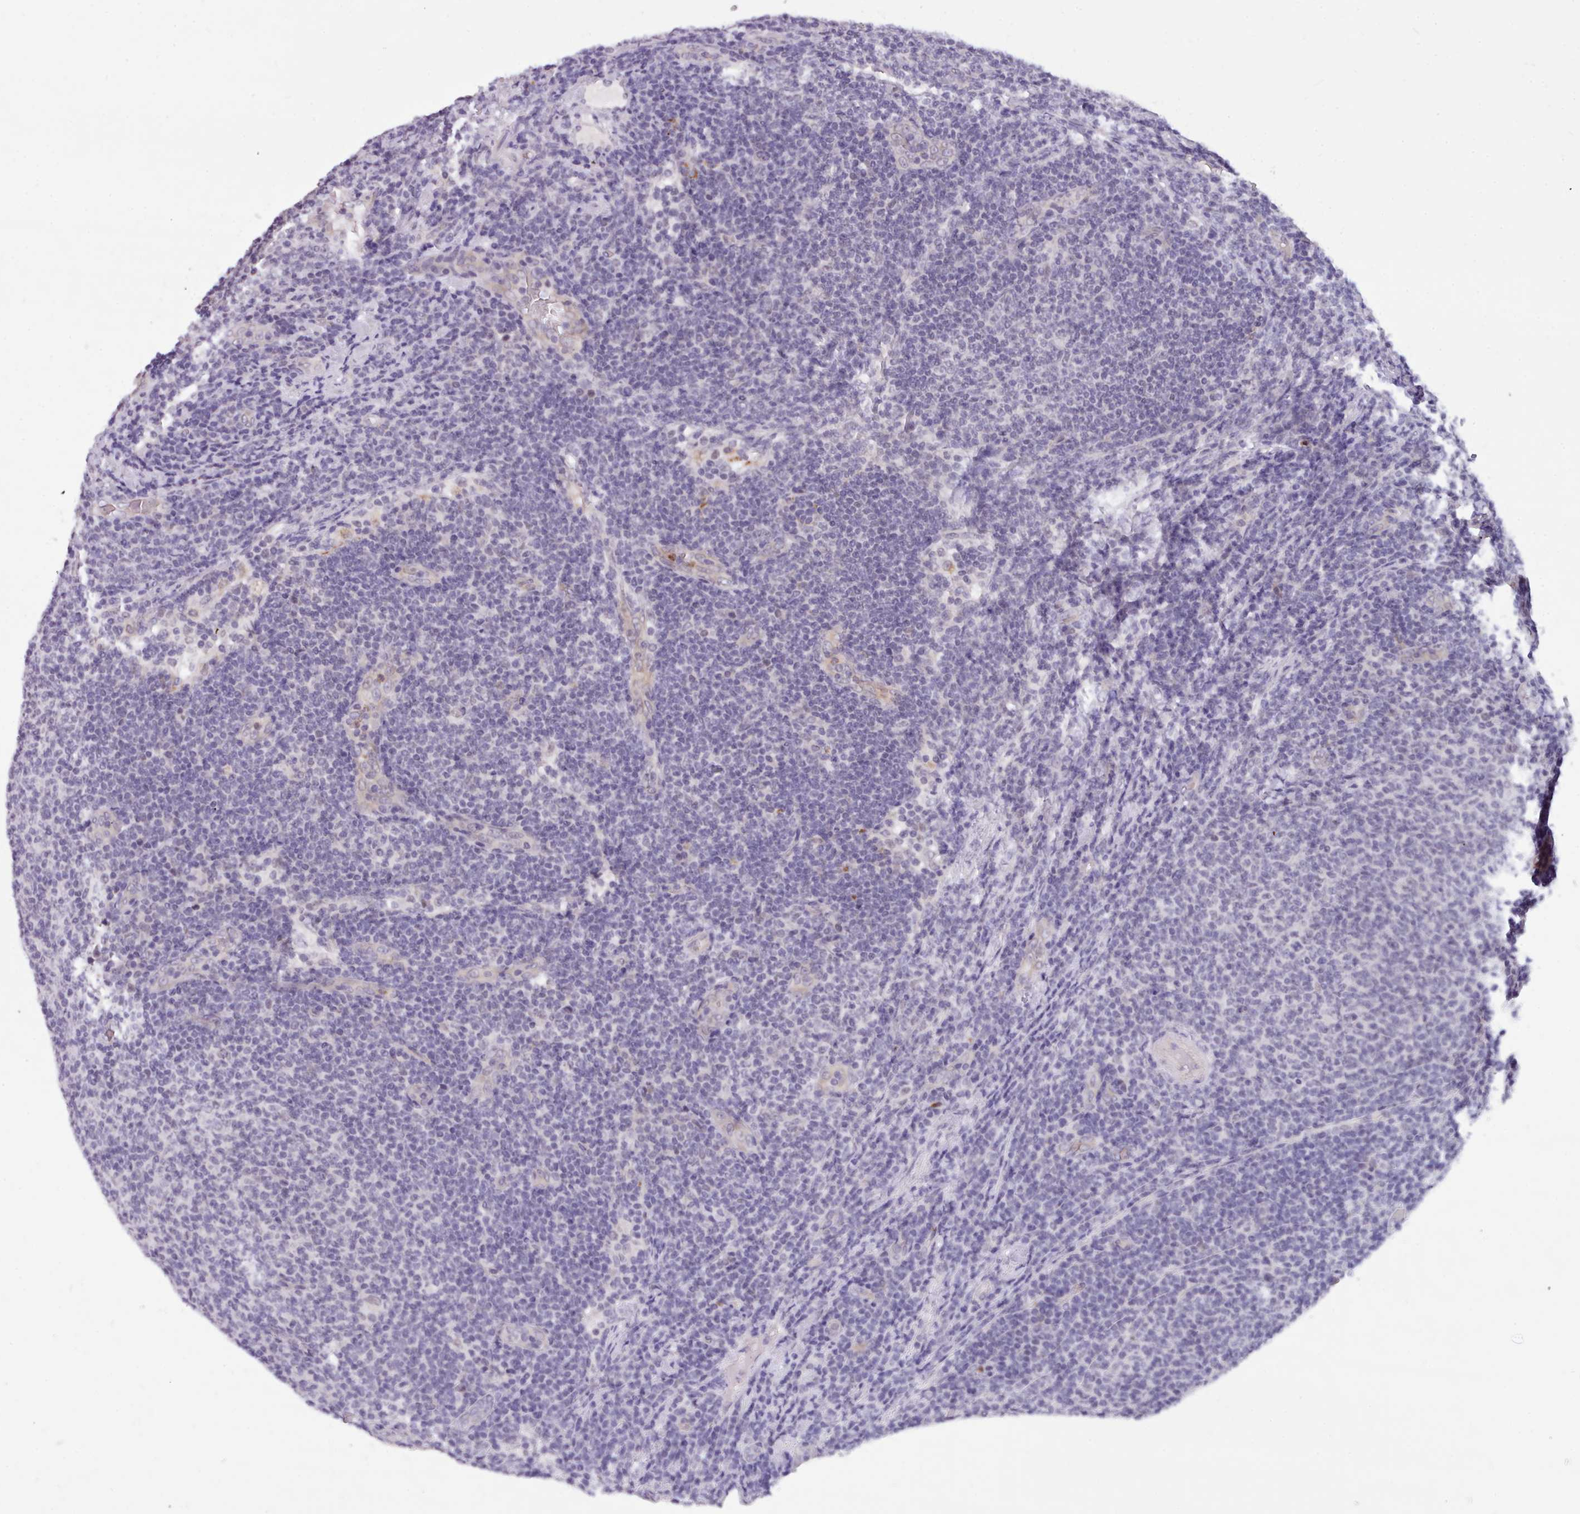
{"staining": {"intensity": "negative", "quantity": "none", "location": "none"}, "tissue": "lymphoma", "cell_type": "Tumor cells", "image_type": "cancer", "snomed": [{"axis": "morphology", "description": "Malignant lymphoma, non-Hodgkin's type, Low grade"}, {"axis": "topography", "description": "Lymph node"}], "caption": "Immunohistochemistry (IHC) micrograph of neoplastic tissue: human malignant lymphoma, non-Hodgkin's type (low-grade) stained with DAB shows no significant protein expression in tumor cells.", "gene": "KCTD16", "patient": {"sex": "male", "age": 66}}